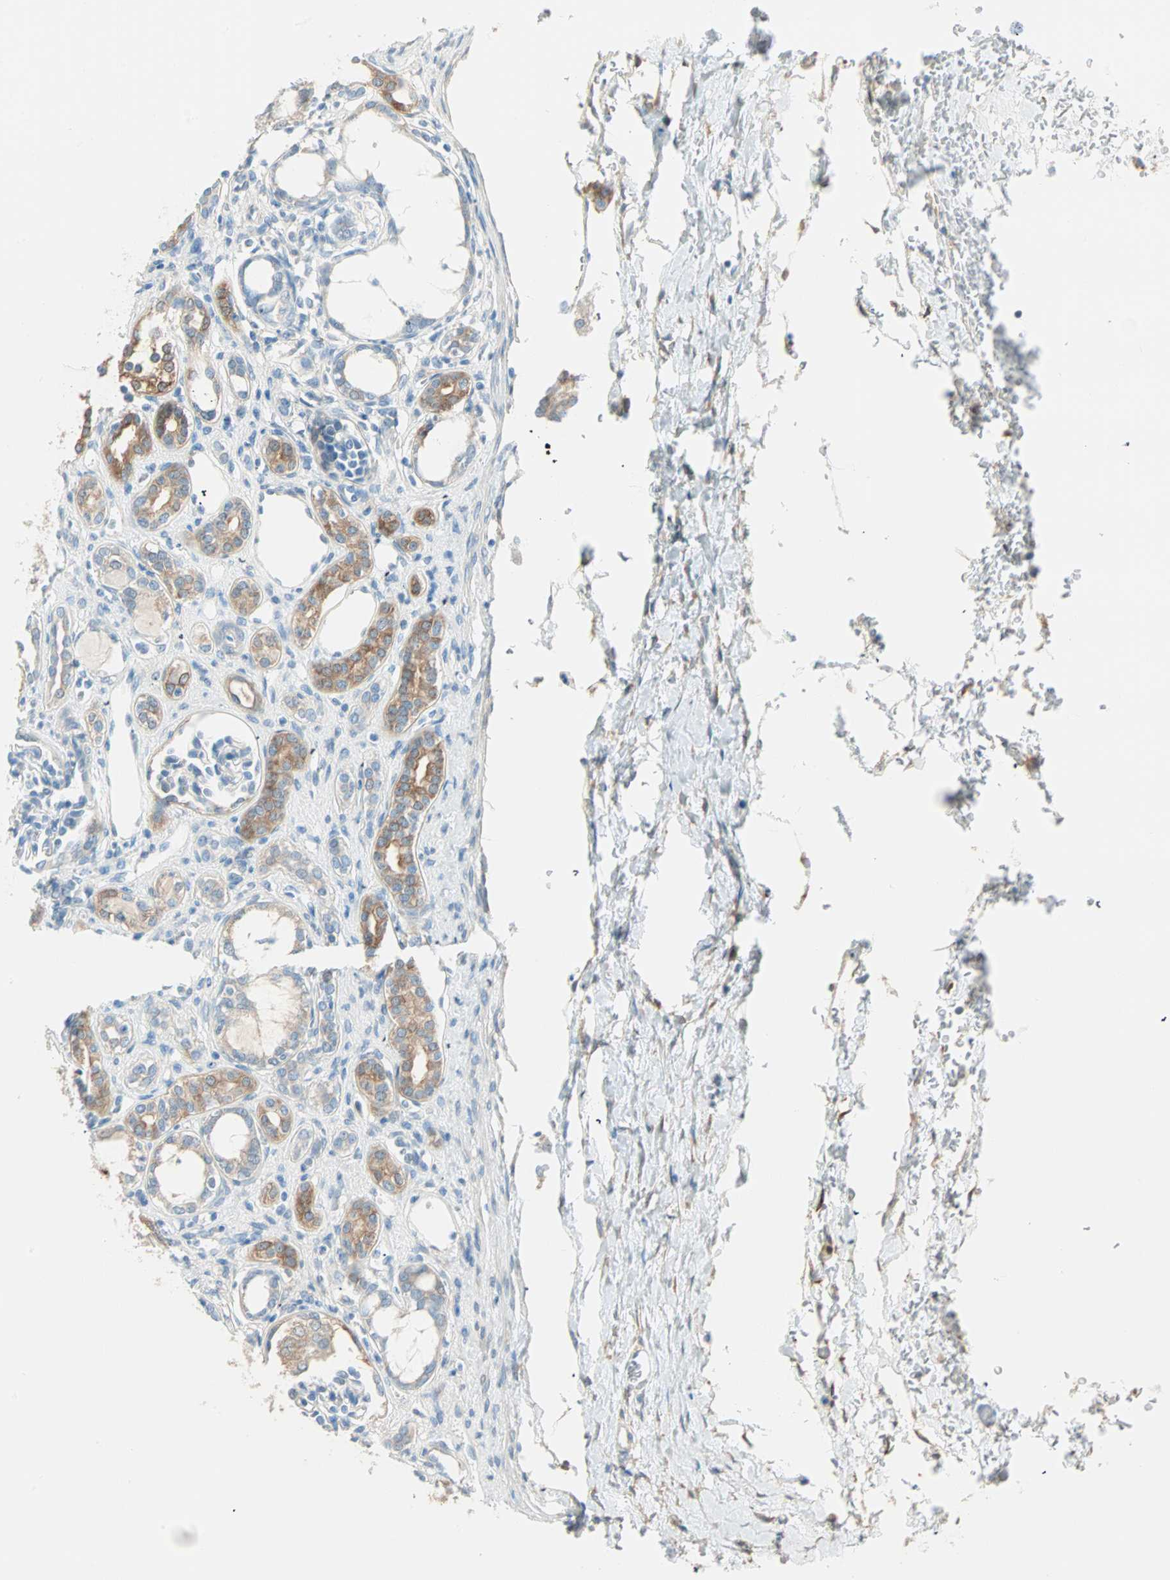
{"staining": {"intensity": "negative", "quantity": "none", "location": "none"}, "tissue": "kidney", "cell_type": "Cells in glomeruli", "image_type": "normal", "snomed": [{"axis": "morphology", "description": "Normal tissue, NOS"}, {"axis": "topography", "description": "Kidney"}], "caption": "Immunohistochemistry photomicrograph of normal kidney: kidney stained with DAB demonstrates no significant protein expression in cells in glomeruli. The staining was performed using DAB (3,3'-diaminobenzidine) to visualize the protein expression in brown, while the nuclei were stained in blue with hematoxylin (Magnification: 20x).", "gene": "ATF6", "patient": {"sex": "male", "age": 7}}